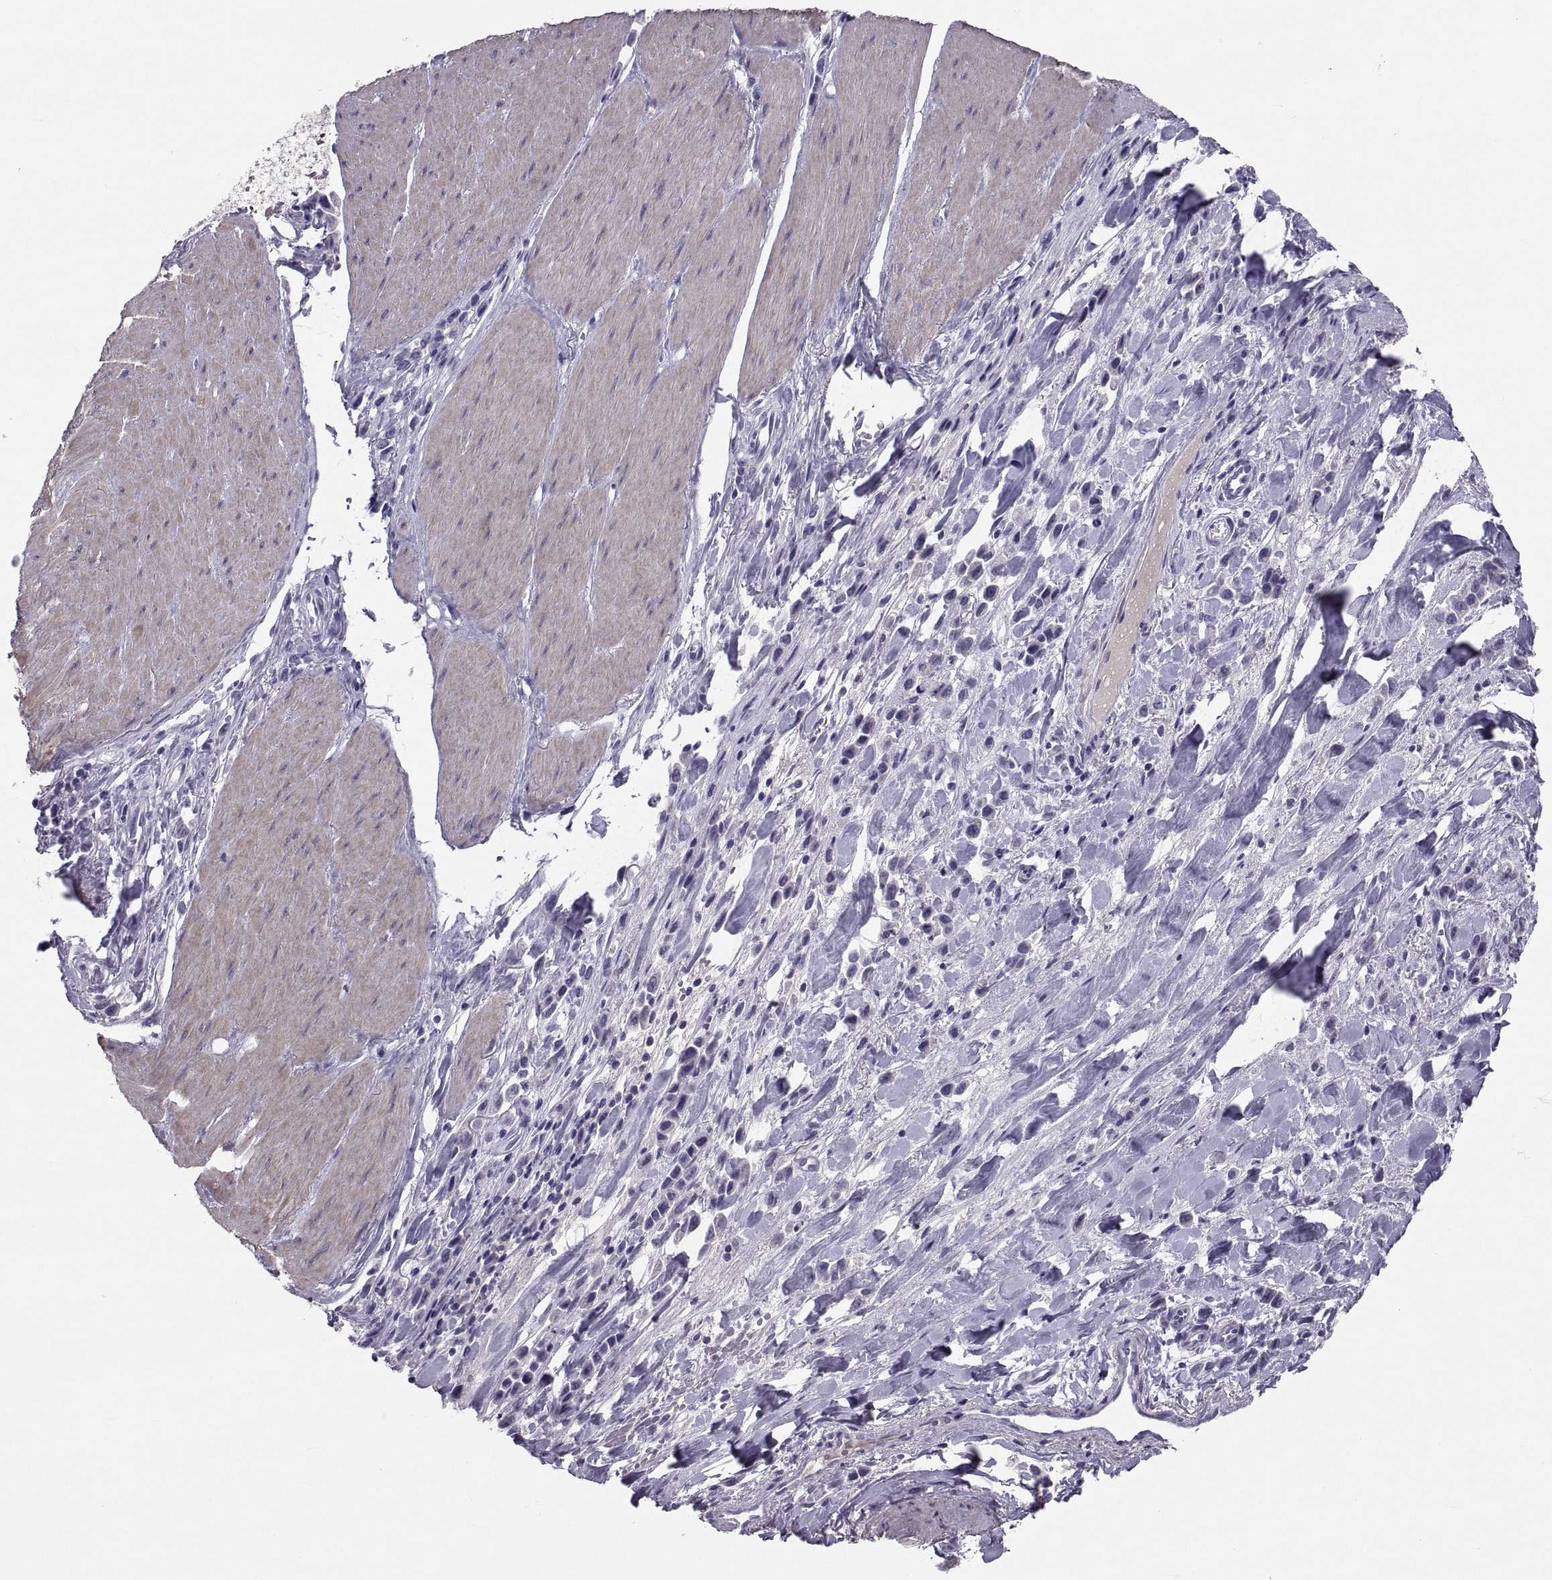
{"staining": {"intensity": "negative", "quantity": "none", "location": "none"}, "tissue": "stomach cancer", "cell_type": "Tumor cells", "image_type": "cancer", "snomed": [{"axis": "morphology", "description": "Adenocarcinoma, NOS"}, {"axis": "topography", "description": "Stomach"}], "caption": "Photomicrograph shows no protein staining in tumor cells of stomach adenocarcinoma tissue.", "gene": "IGSF1", "patient": {"sex": "male", "age": 47}}